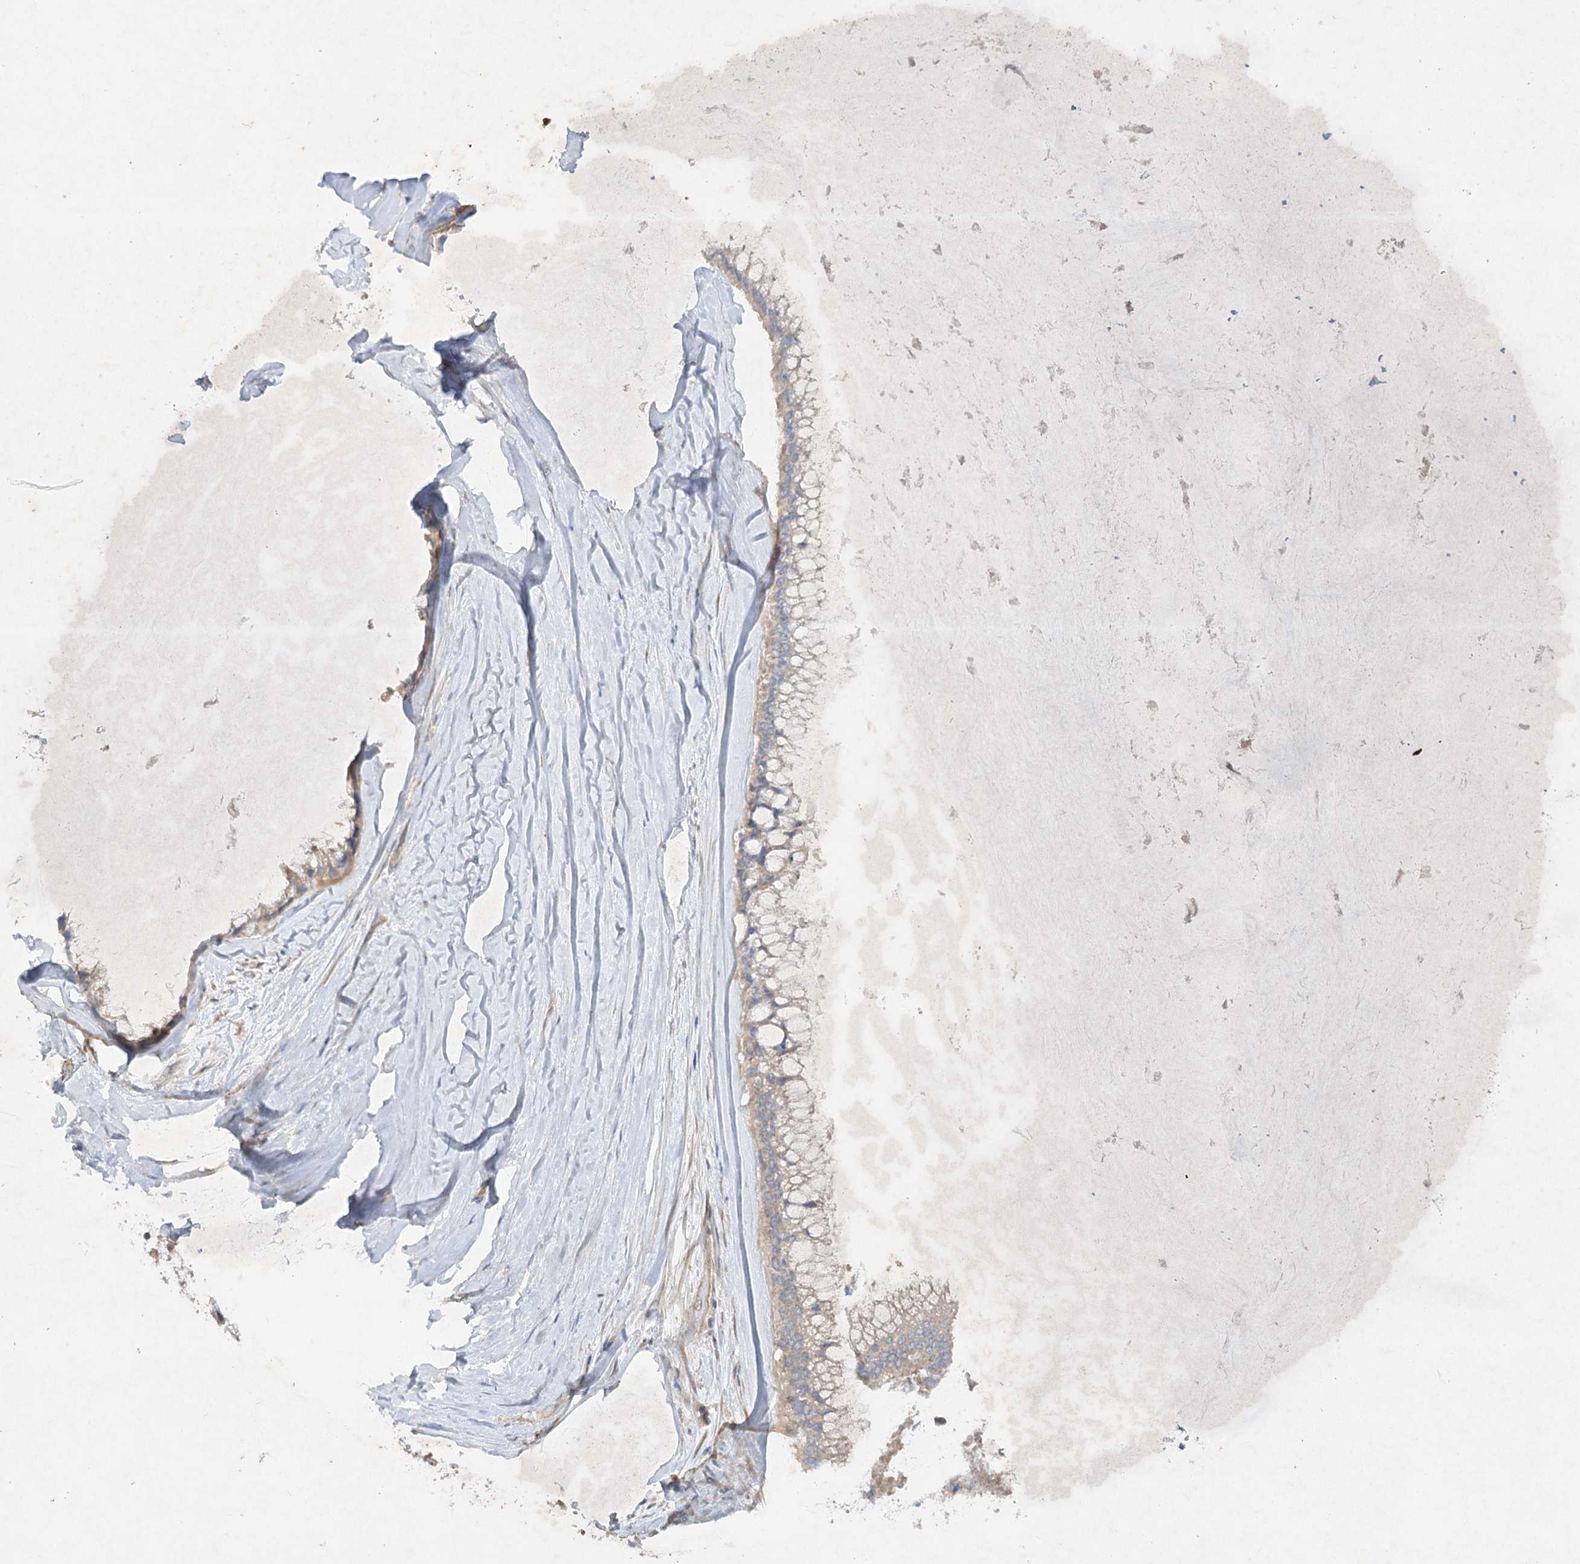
{"staining": {"intensity": "weak", "quantity": ">75%", "location": "cytoplasmic/membranous"}, "tissue": "ovarian cancer", "cell_type": "Tumor cells", "image_type": "cancer", "snomed": [{"axis": "morphology", "description": "Cystadenocarcinoma, mucinous, NOS"}, {"axis": "topography", "description": "Ovary"}], "caption": "Human ovarian cancer stained with a brown dye demonstrates weak cytoplasmic/membranous positive staining in approximately >75% of tumor cells.", "gene": "TRAF3IP1", "patient": {"sex": "female", "age": 39}}